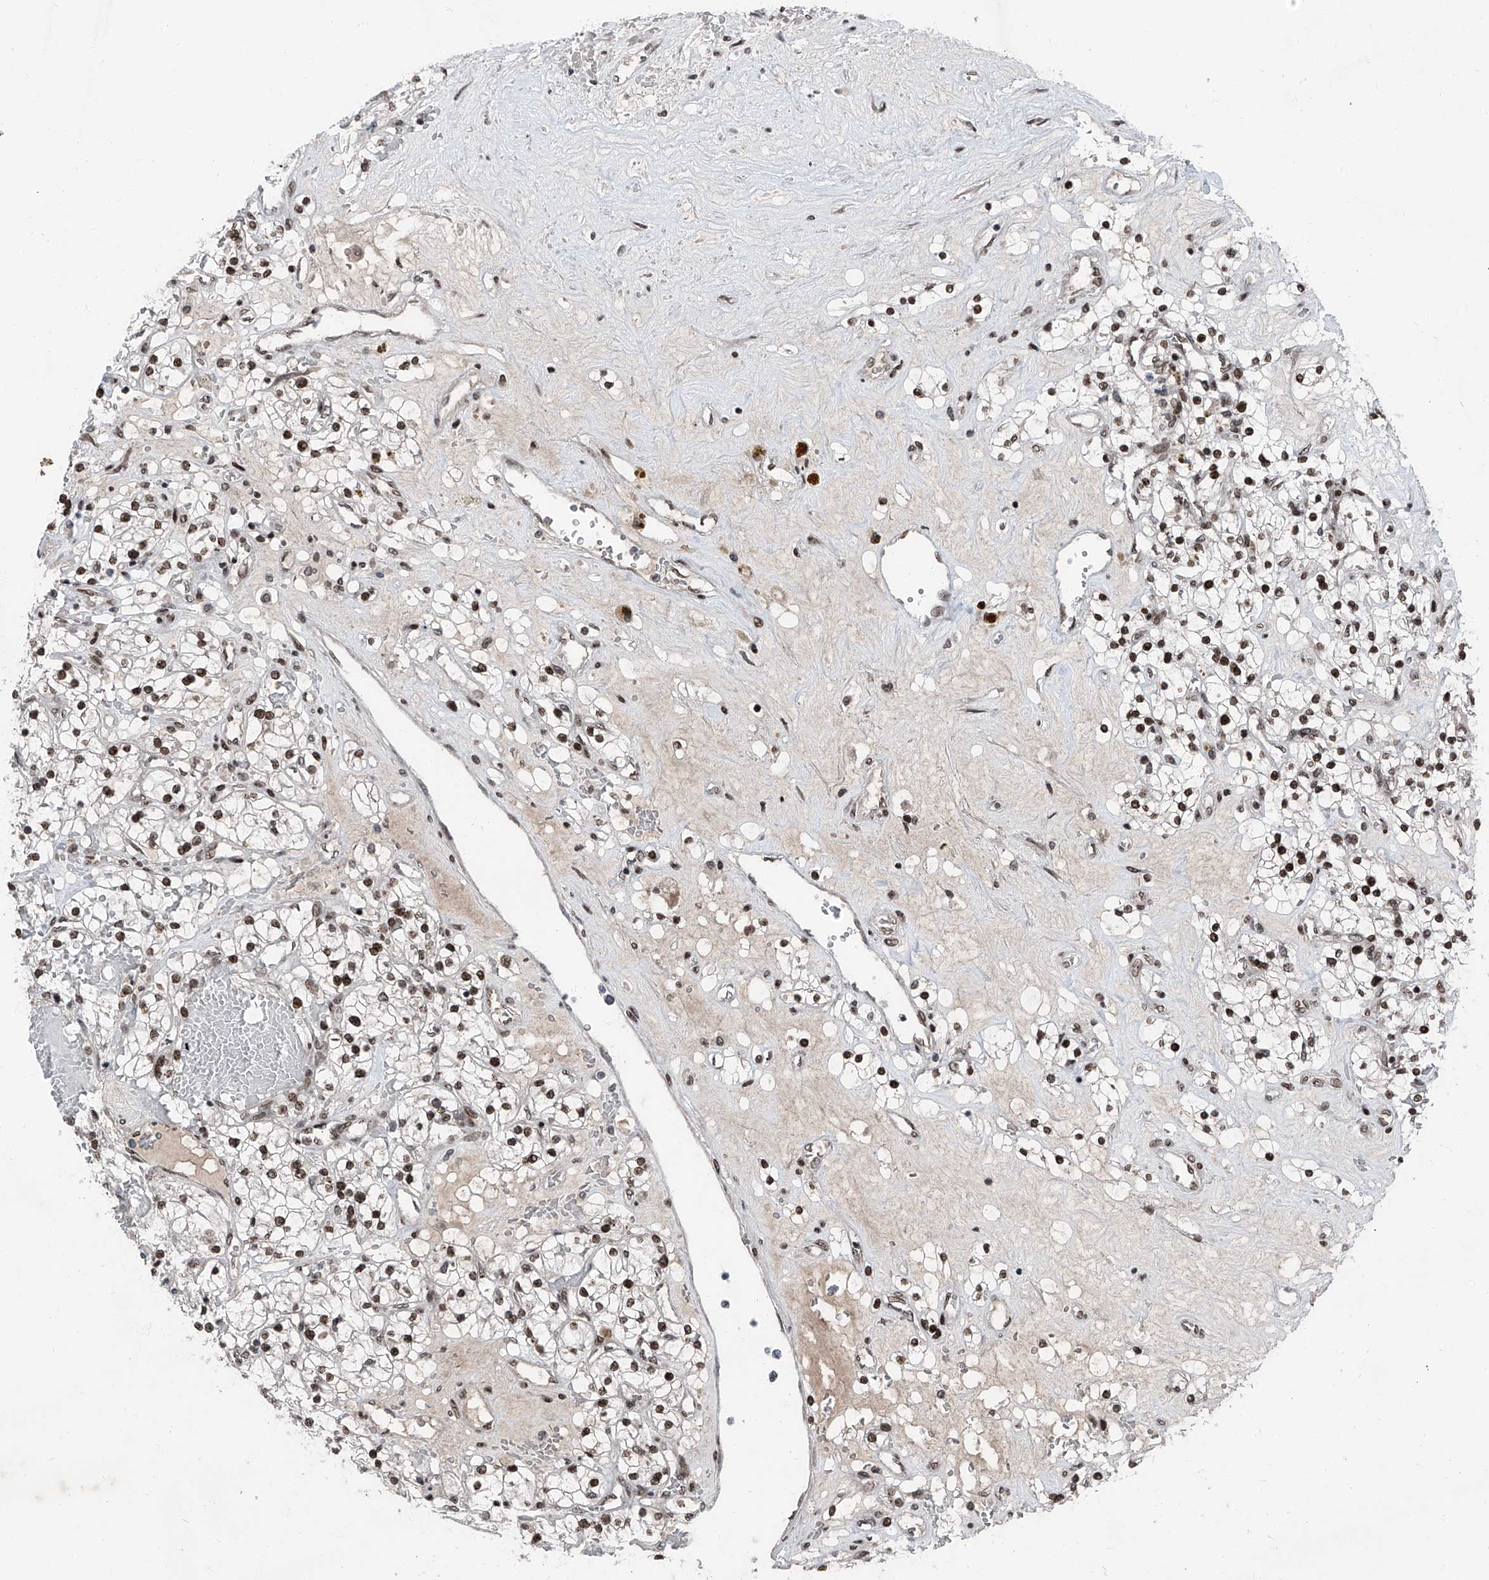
{"staining": {"intensity": "strong", "quantity": ">75%", "location": "nuclear"}, "tissue": "renal cancer", "cell_type": "Tumor cells", "image_type": "cancer", "snomed": [{"axis": "morphology", "description": "Normal tissue, NOS"}, {"axis": "morphology", "description": "Adenocarcinoma, NOS"}, {"axis": "topography", "description": "Kidney"}], "caption": "Renal cancer (adenocarcinoma) stained with DAB immunohistochemistry (IHC) exhibits high levels of strong nuclear expression in about >75% of tumor cells.", "gene": "BMI1", "patient": {"sex": "male", "age": 68}}